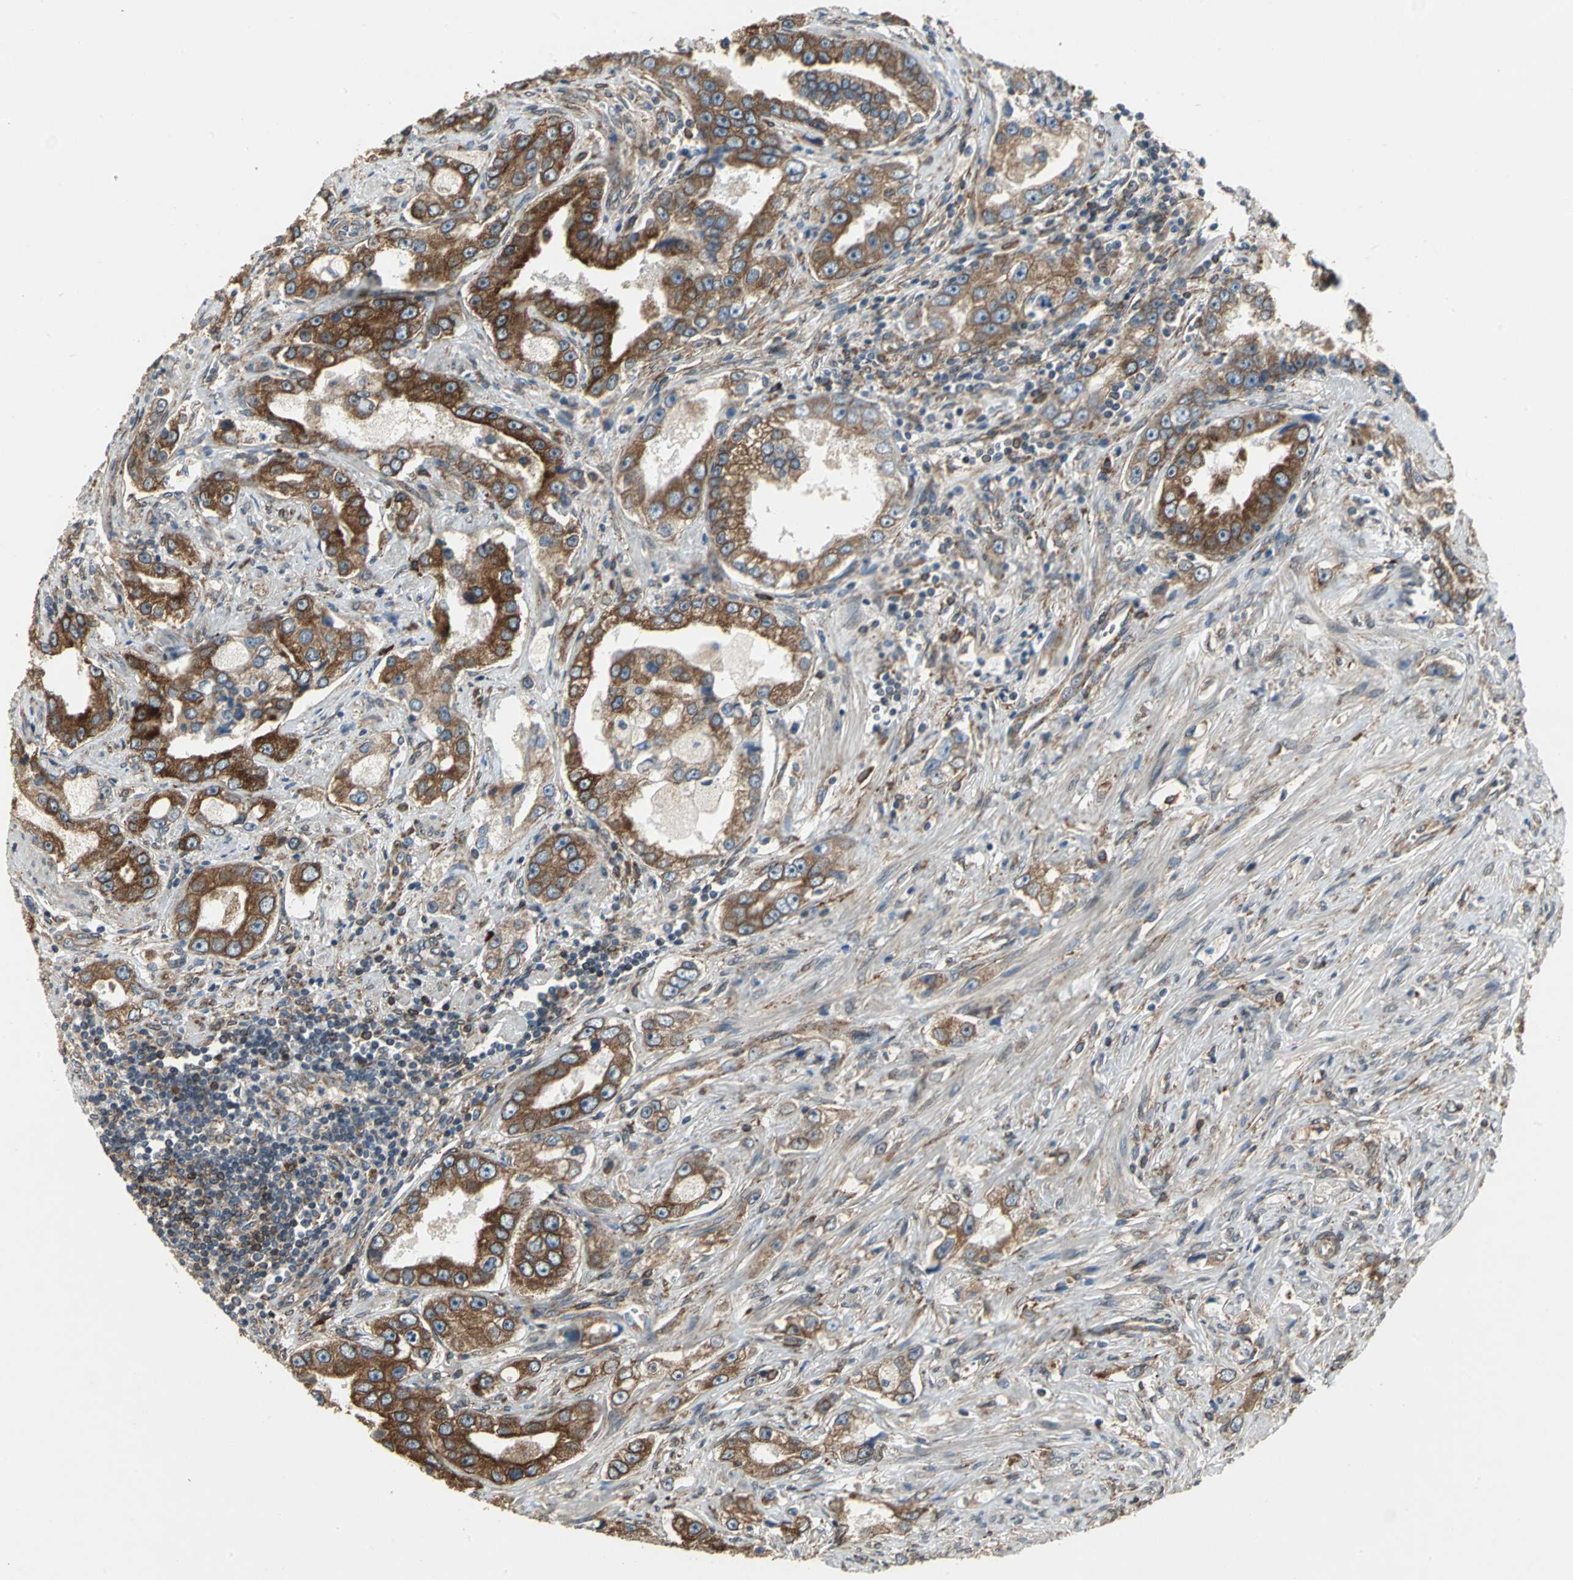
{"staining": {"intensity": "moderate", "quantity": "25%-75%", "location": "cytoplasmic/membranous"}, "tissue": "prostate cancer", "cell_type": "Tumor cells", "image_type": "cancer", "snomed": [{"axis": "morphology", "description": "Adenocarcinoma, High grade"}, {"axis": "topography", "description": "Prostate"}], "caption": "Immunohistochemical staining of human prostate cancer exhibits medium levels of moderate cytoplasmic/membranous protein staining in about 25%-75% of tumor cells.", "gene": "SYVN1", "patient": {"sex": "male", "age": 63}}